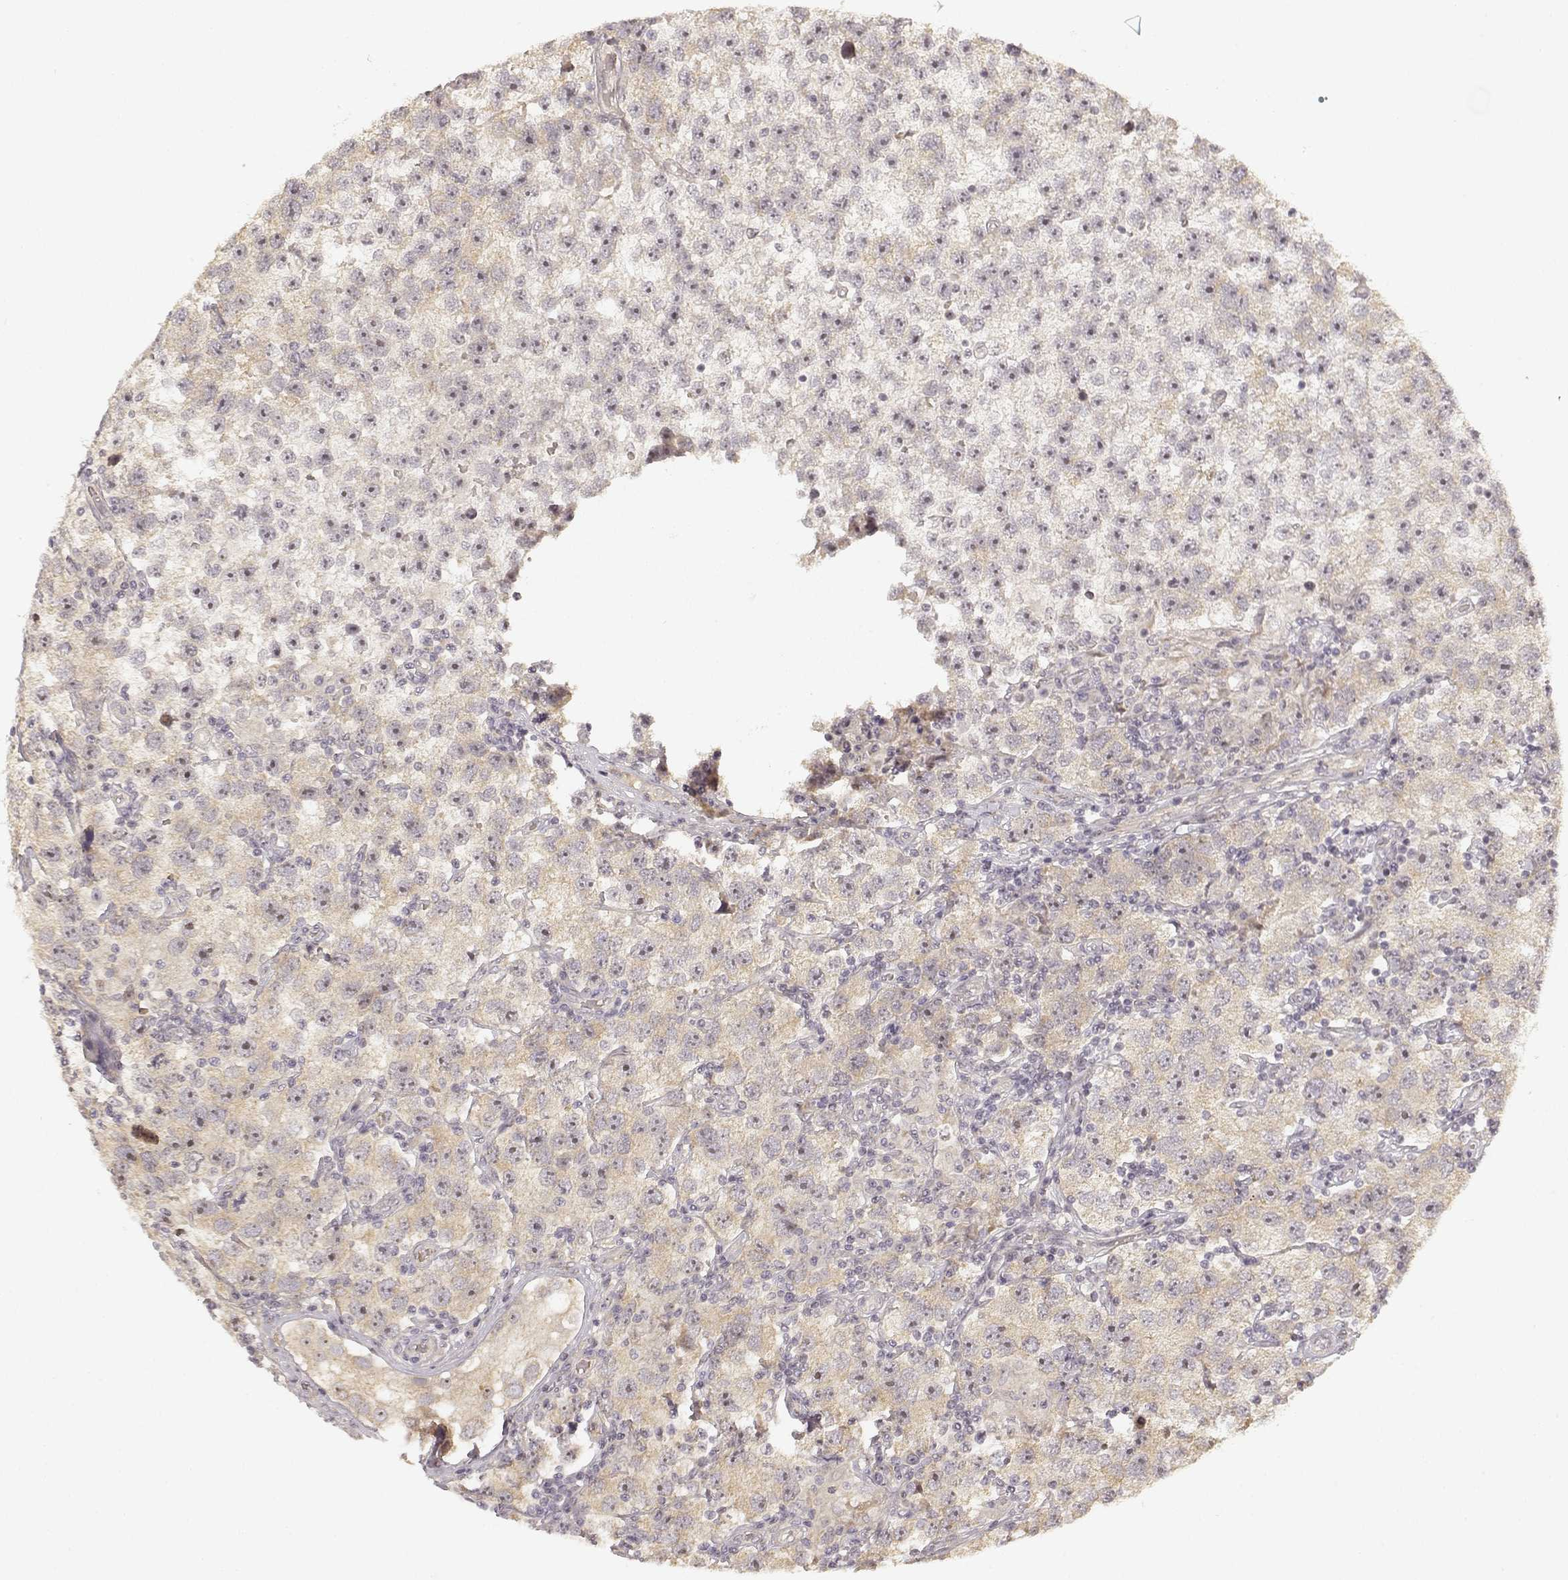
{"staining": {"intensity": "weak", "quantity": ">75%", "location": "cytoplasmic/membranous"}, "tissue": "testis cancer", "cell_type": "Tumor cells", "image_type": "cancer", "snomed": [{"axis": "morphology", "description": "Seminoma, NOS"}, {"axis": "topography", "description": "Testis"}], "caption": "Testis seminoma stained for a protein displays weak cytoplasmic/membranous positivity in tumor cells. (IHC, brightfield microscopy, high magnification).", "gene": "MED12L", "patient": {"sex": "male", "age": 26}}